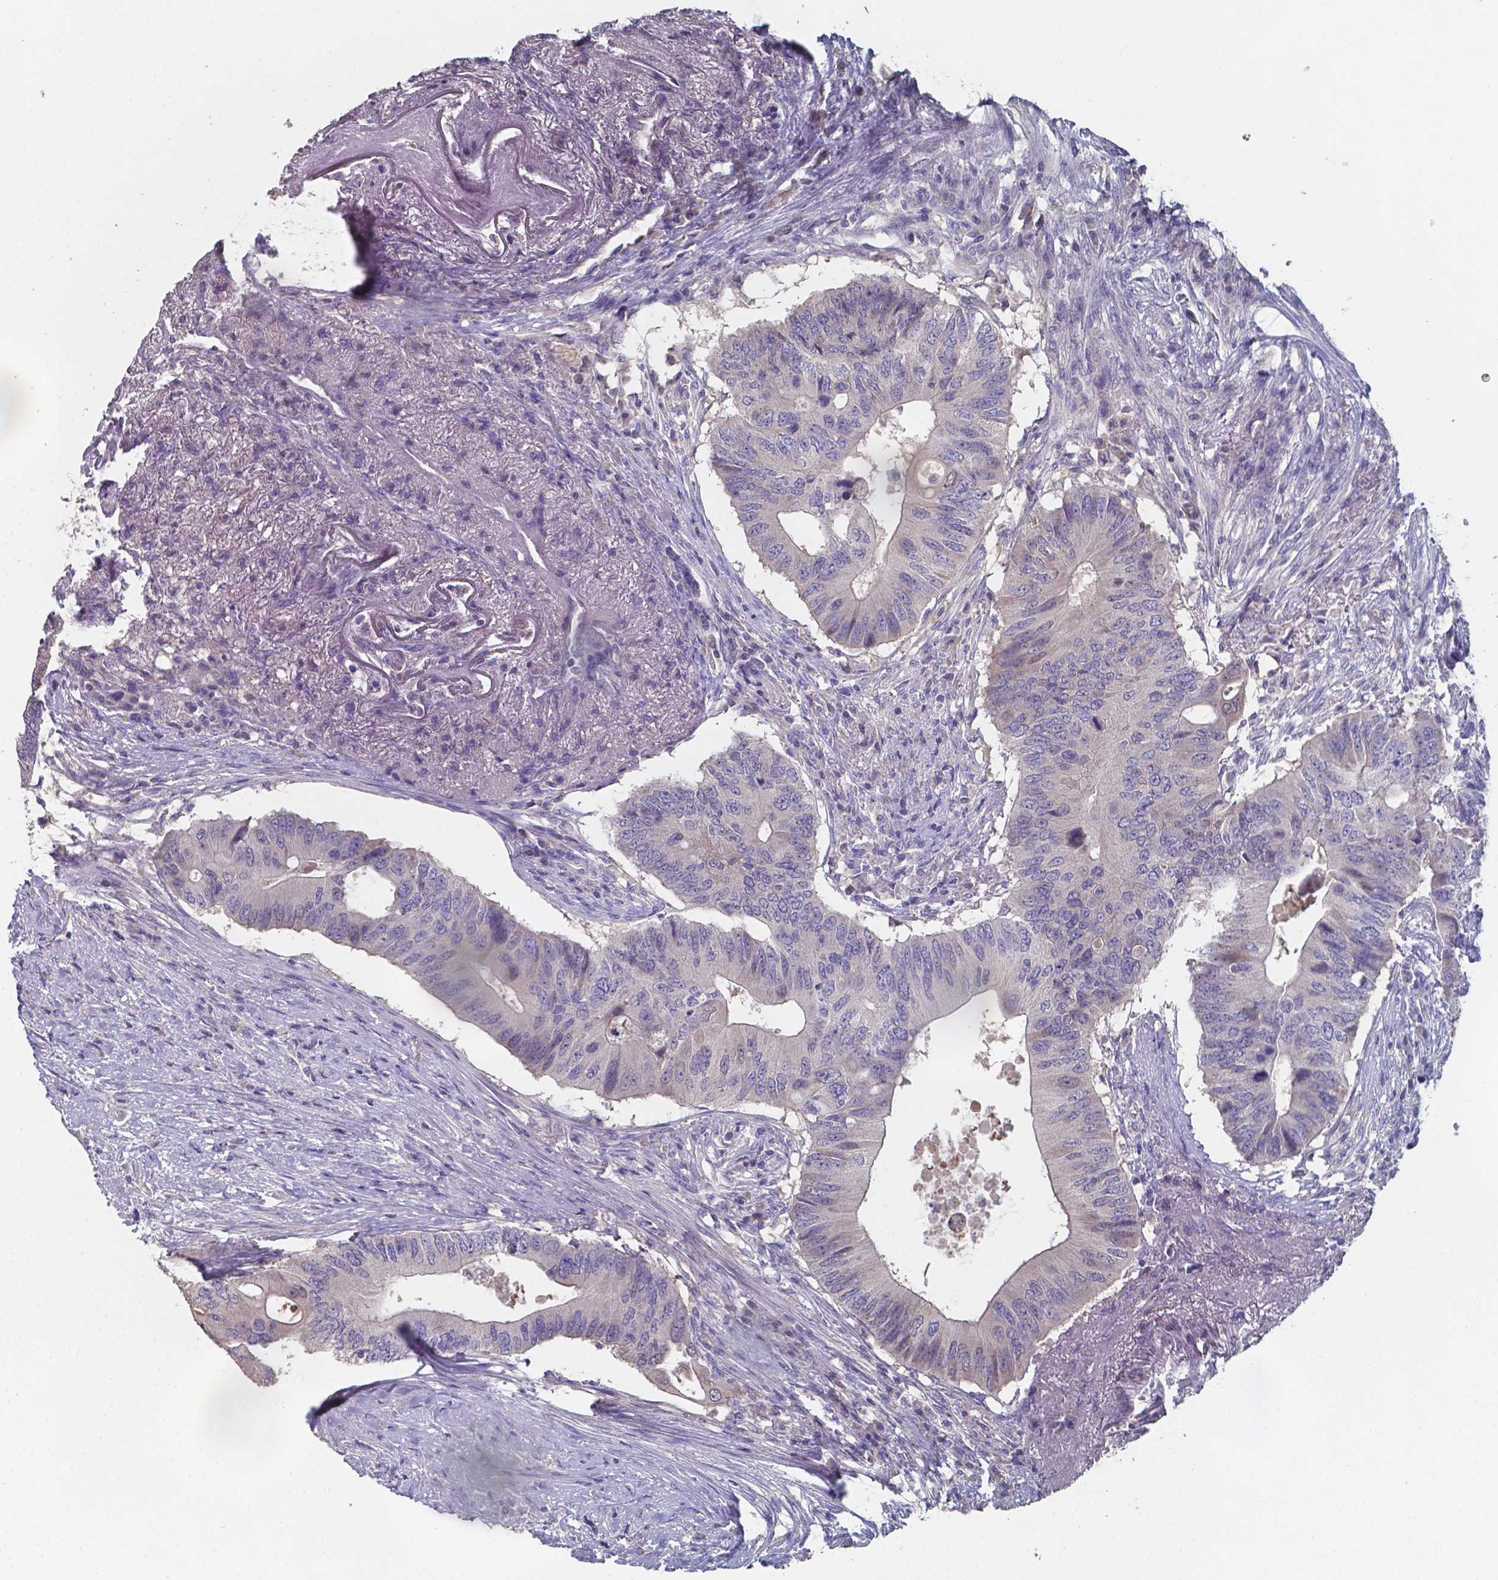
{"staining": {"intensity": "negative", "quantity": "none", "location": "none"}, "tissue": "colorectal cancer", "cell_type": "Tumor cells", "image_type": "cancer", "snomed": [{"axis": "morphology", "description": "Adenocarcinoma, NOS"}, {"axis": "topography", "description": "Colon"}], "caption": "The image displays no staining of tumor cells in colorectal cancer (adenocarcinoma).", "gene": "FOXJ1", "patient": {"sex": "male", "age": 71}}